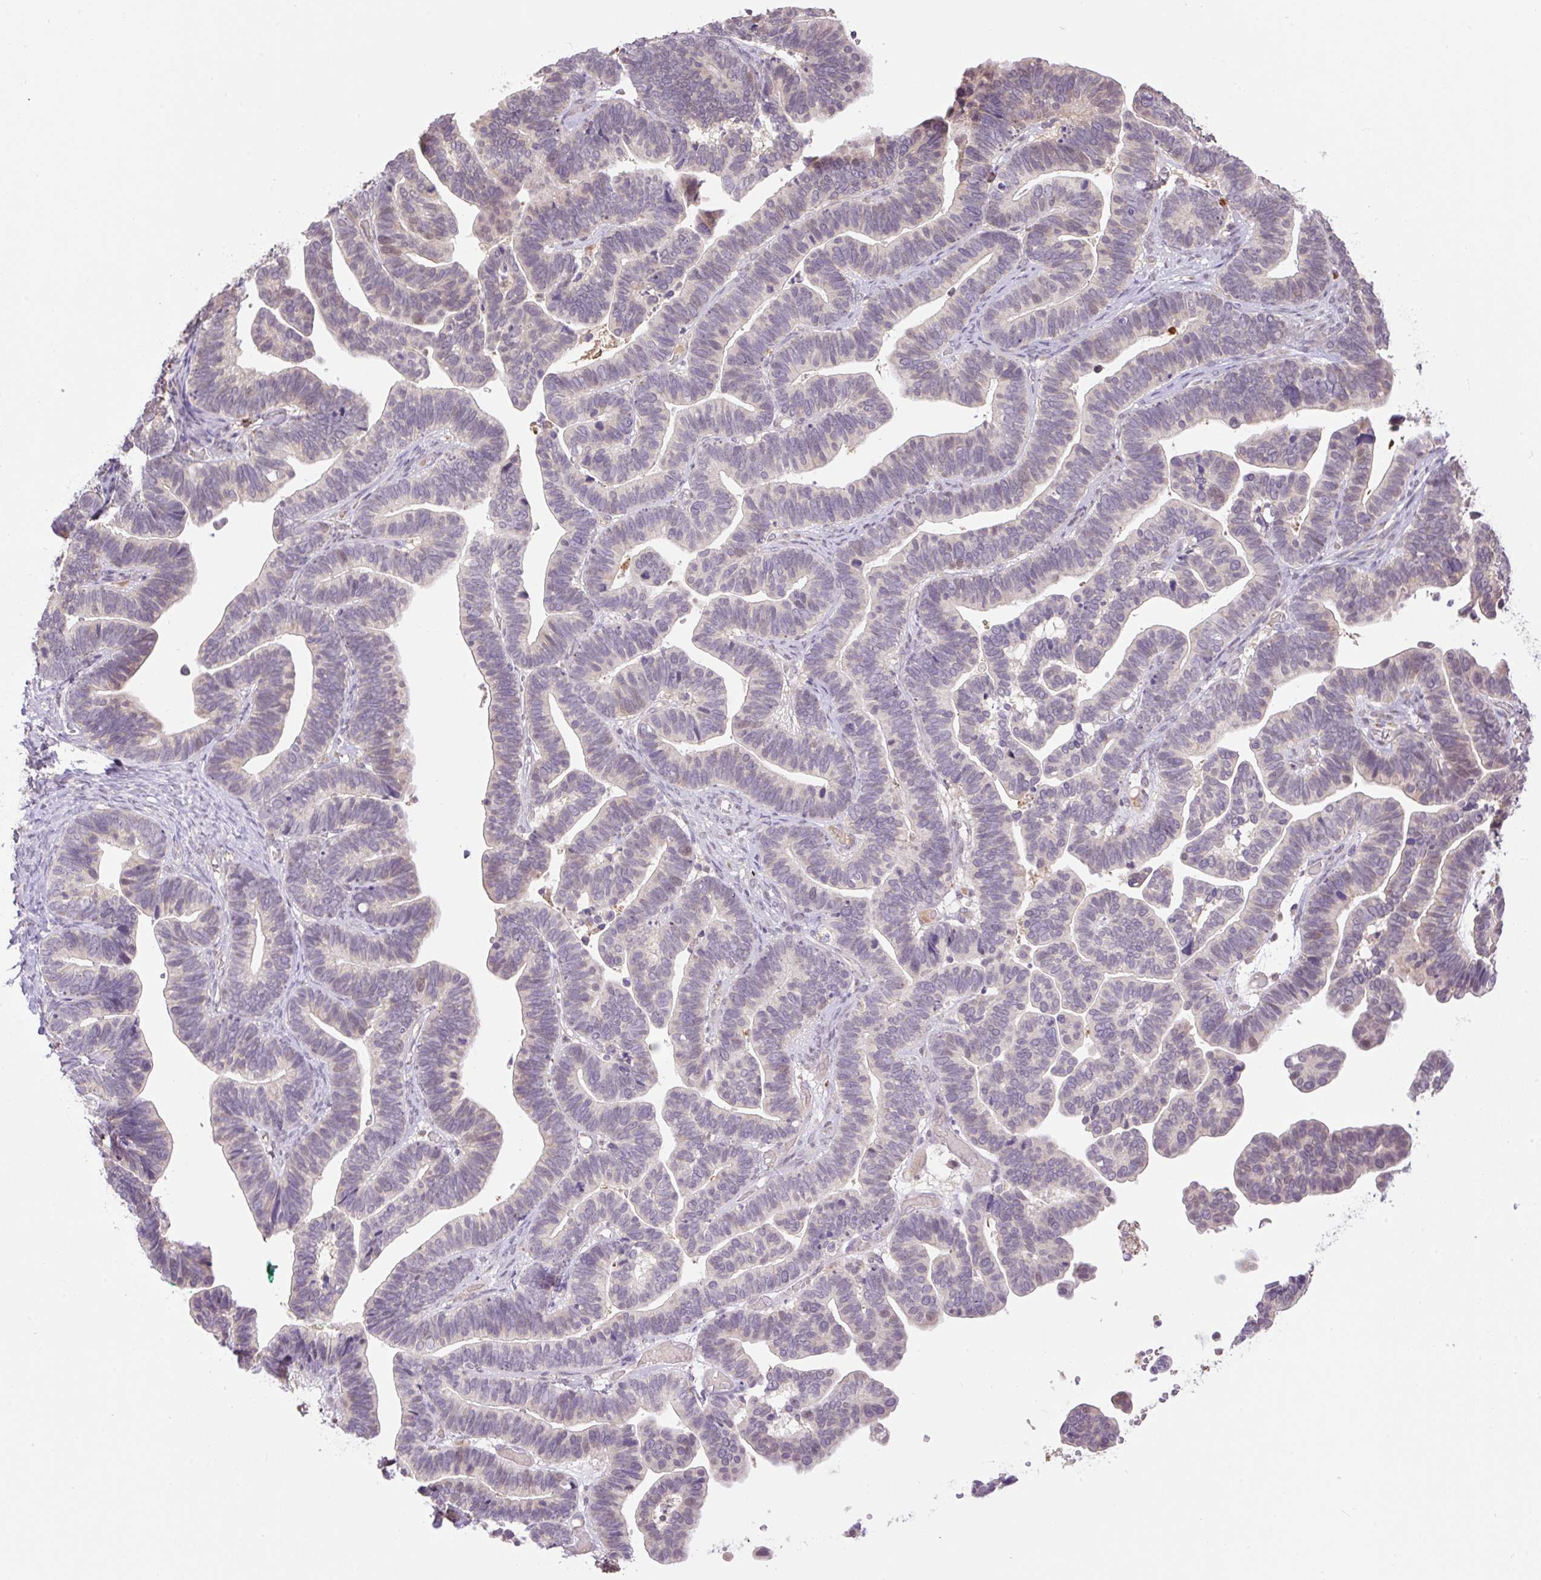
{"staining": {"intensity": "negative", "quantity": "none", "location": "none"}, "tissue": "ovarian cancer", "cell_type": "Tumor cells", "image_type": "cancer", "snomed": [{"axis": "morphology", "description": "Cystadenocarcinoma, serous, NOS"}, {"axis": "topography", "description": "Ovary"}], "caption": "The micrograph shows no significant expression in tumor cells of ovarian cancer.", "gene": "HABP4", "patient": {"sex": "female", "age": 56}}